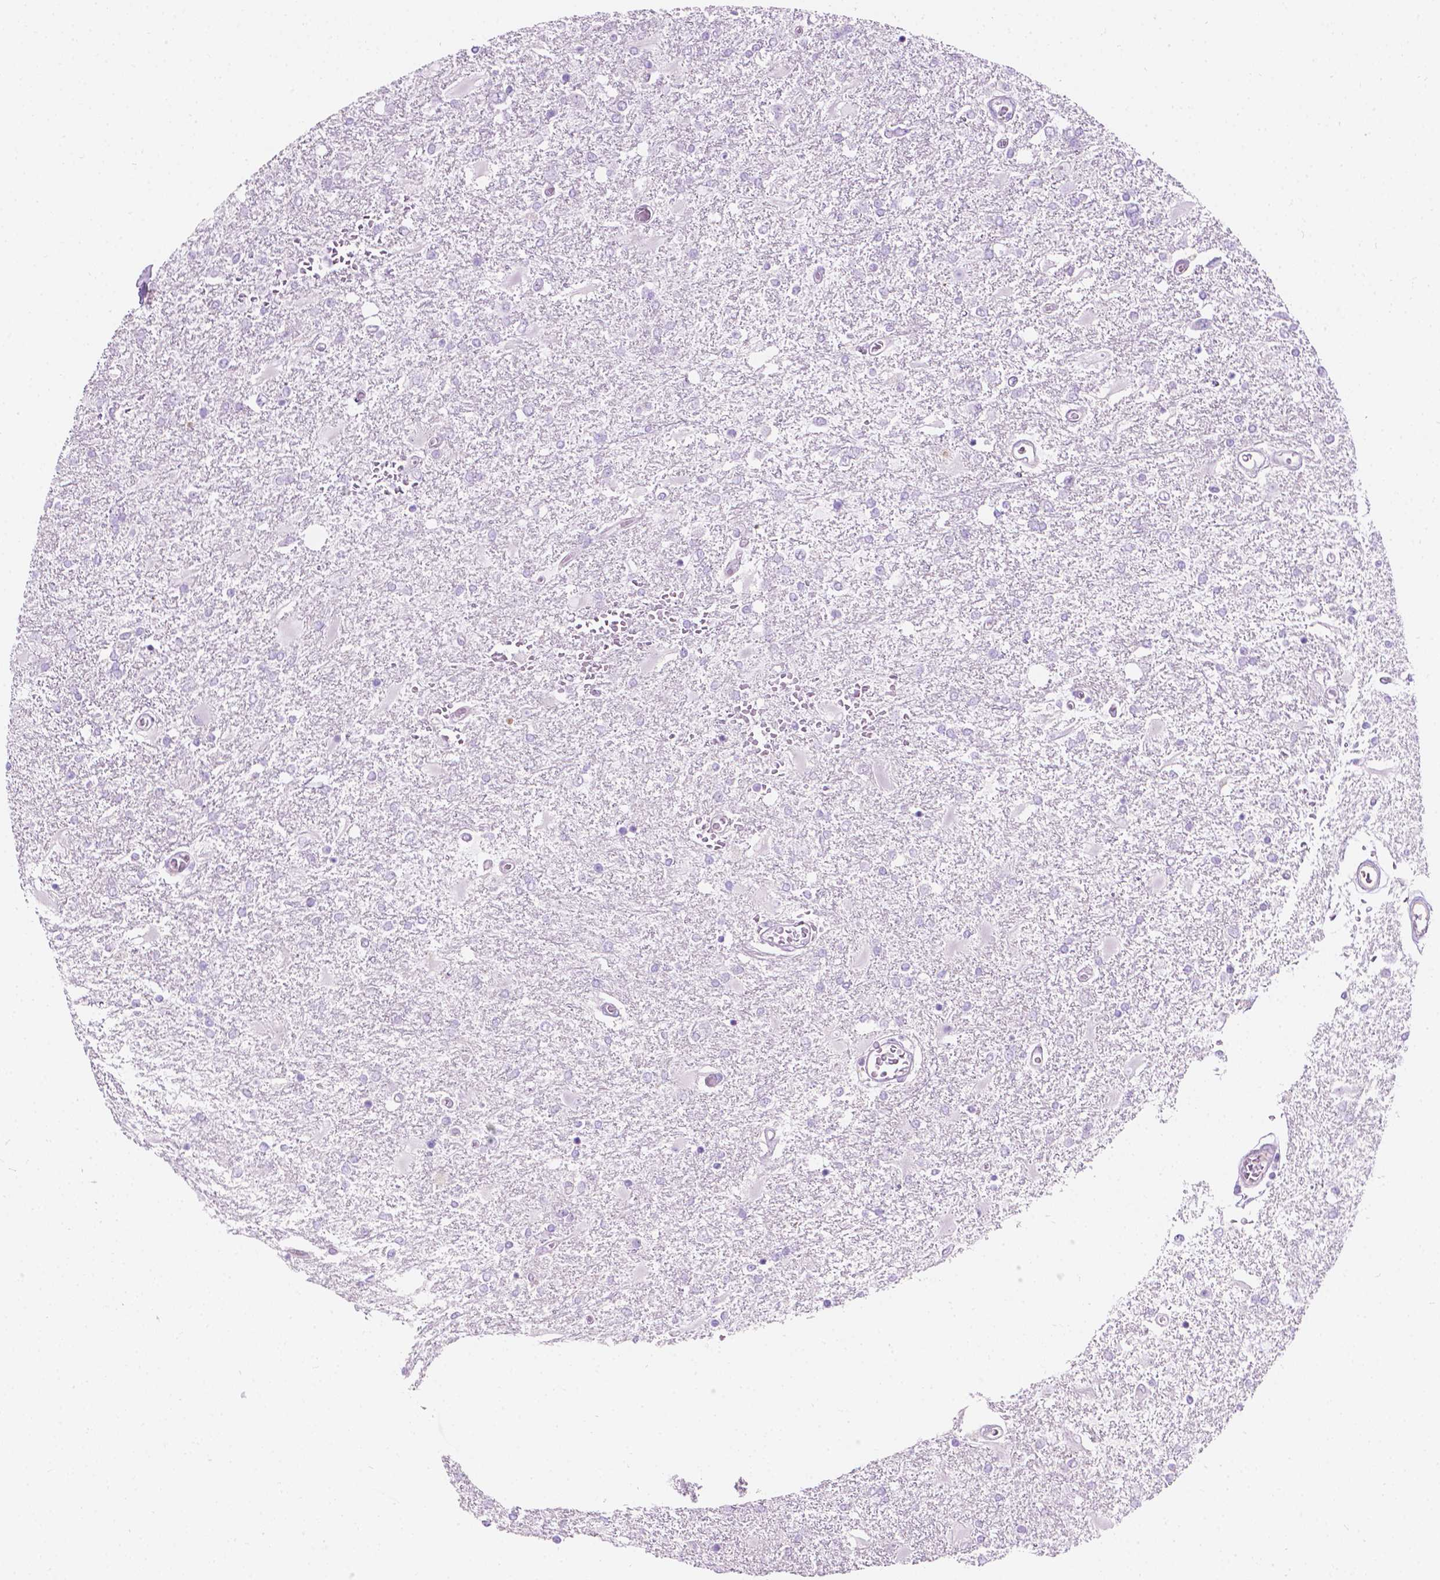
{"staining": {"intensity": "negative", "quantity": "none", "location": "none"}, "tissue": "glioma", "cell_type": "Tumor cells", "image_type": "cancer", "snomed": [{"axis": "morphology", "description": "Glioma, malignant, High grade"}, {"axis": "topography", "description": "Cerebral cortex"}], "caption": "Protein analysis of malignant glioma (high-grade) shows no significant staining in tumor cells.", "gene": "NOS1AP", "patient": {"sex": "male", "age": 79}}